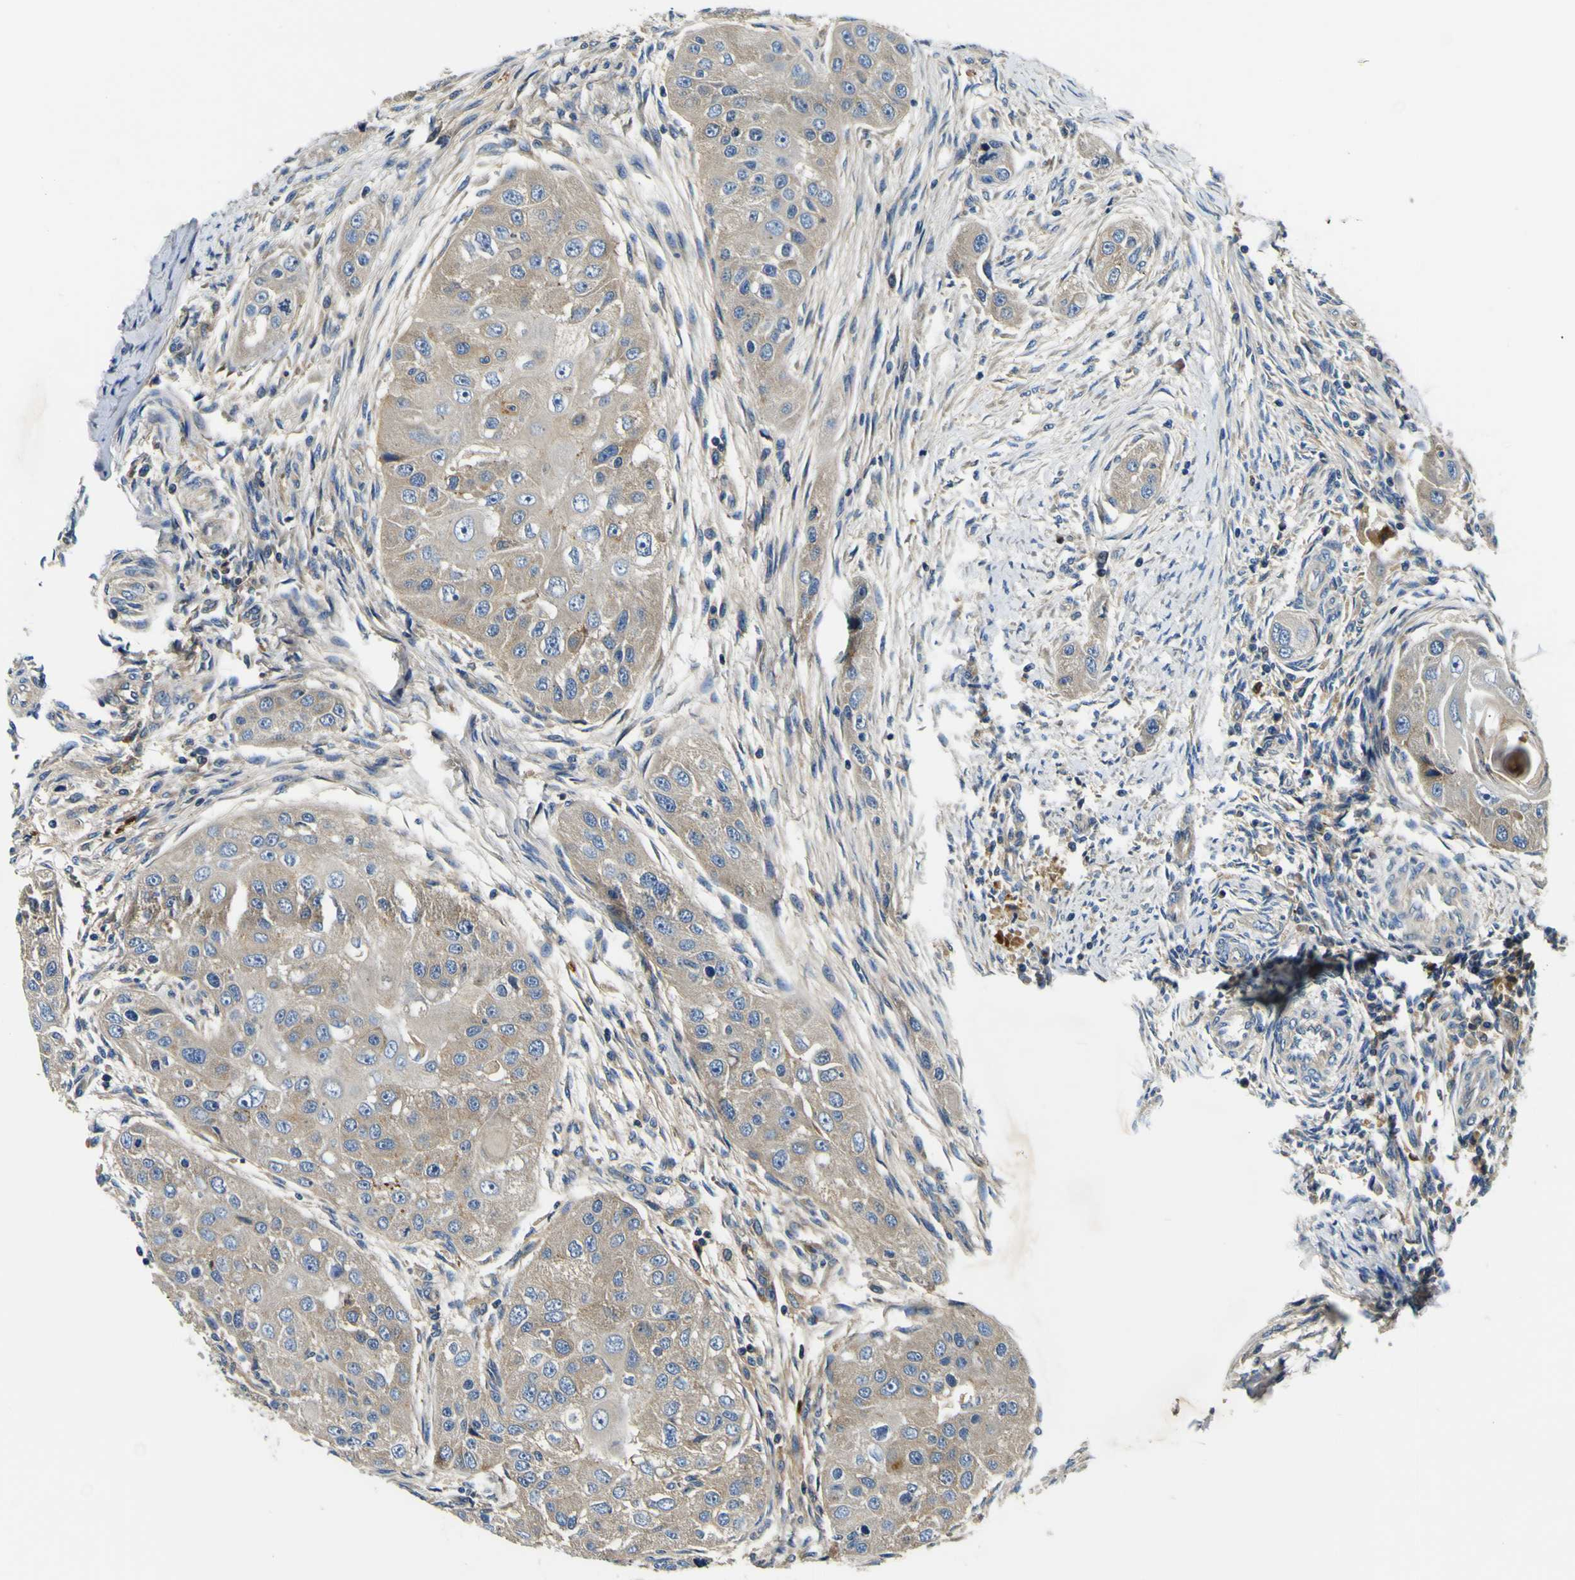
{"staining": {"intensity": "weak", "quantity": ">75%", "location": "cytoplasmic/membranous"}, "tissue": "head and neck cancer", "cell_type": "Tumor cells", "image_type": "cancer", "snomed": [{"axis": "morphology", "description": "Normal tissue, NOS"}, {"axis": "morphology", "description": "Squamous cell carcinoma, NOS"}, {"axis": "topography", "description": "Skeletal muscle"}, {"axis": "topography", "description": "Head-Neck"}], "caption": "This photomicrograph reveals immunohistochemistry staining of head and neck squamous cell carcinoma, with low weak cytoplasmic/membranous expression in about >75% of tumor cells.", "gene": "CLSTN1", "patient": {"sex": "male", "age": 51}}